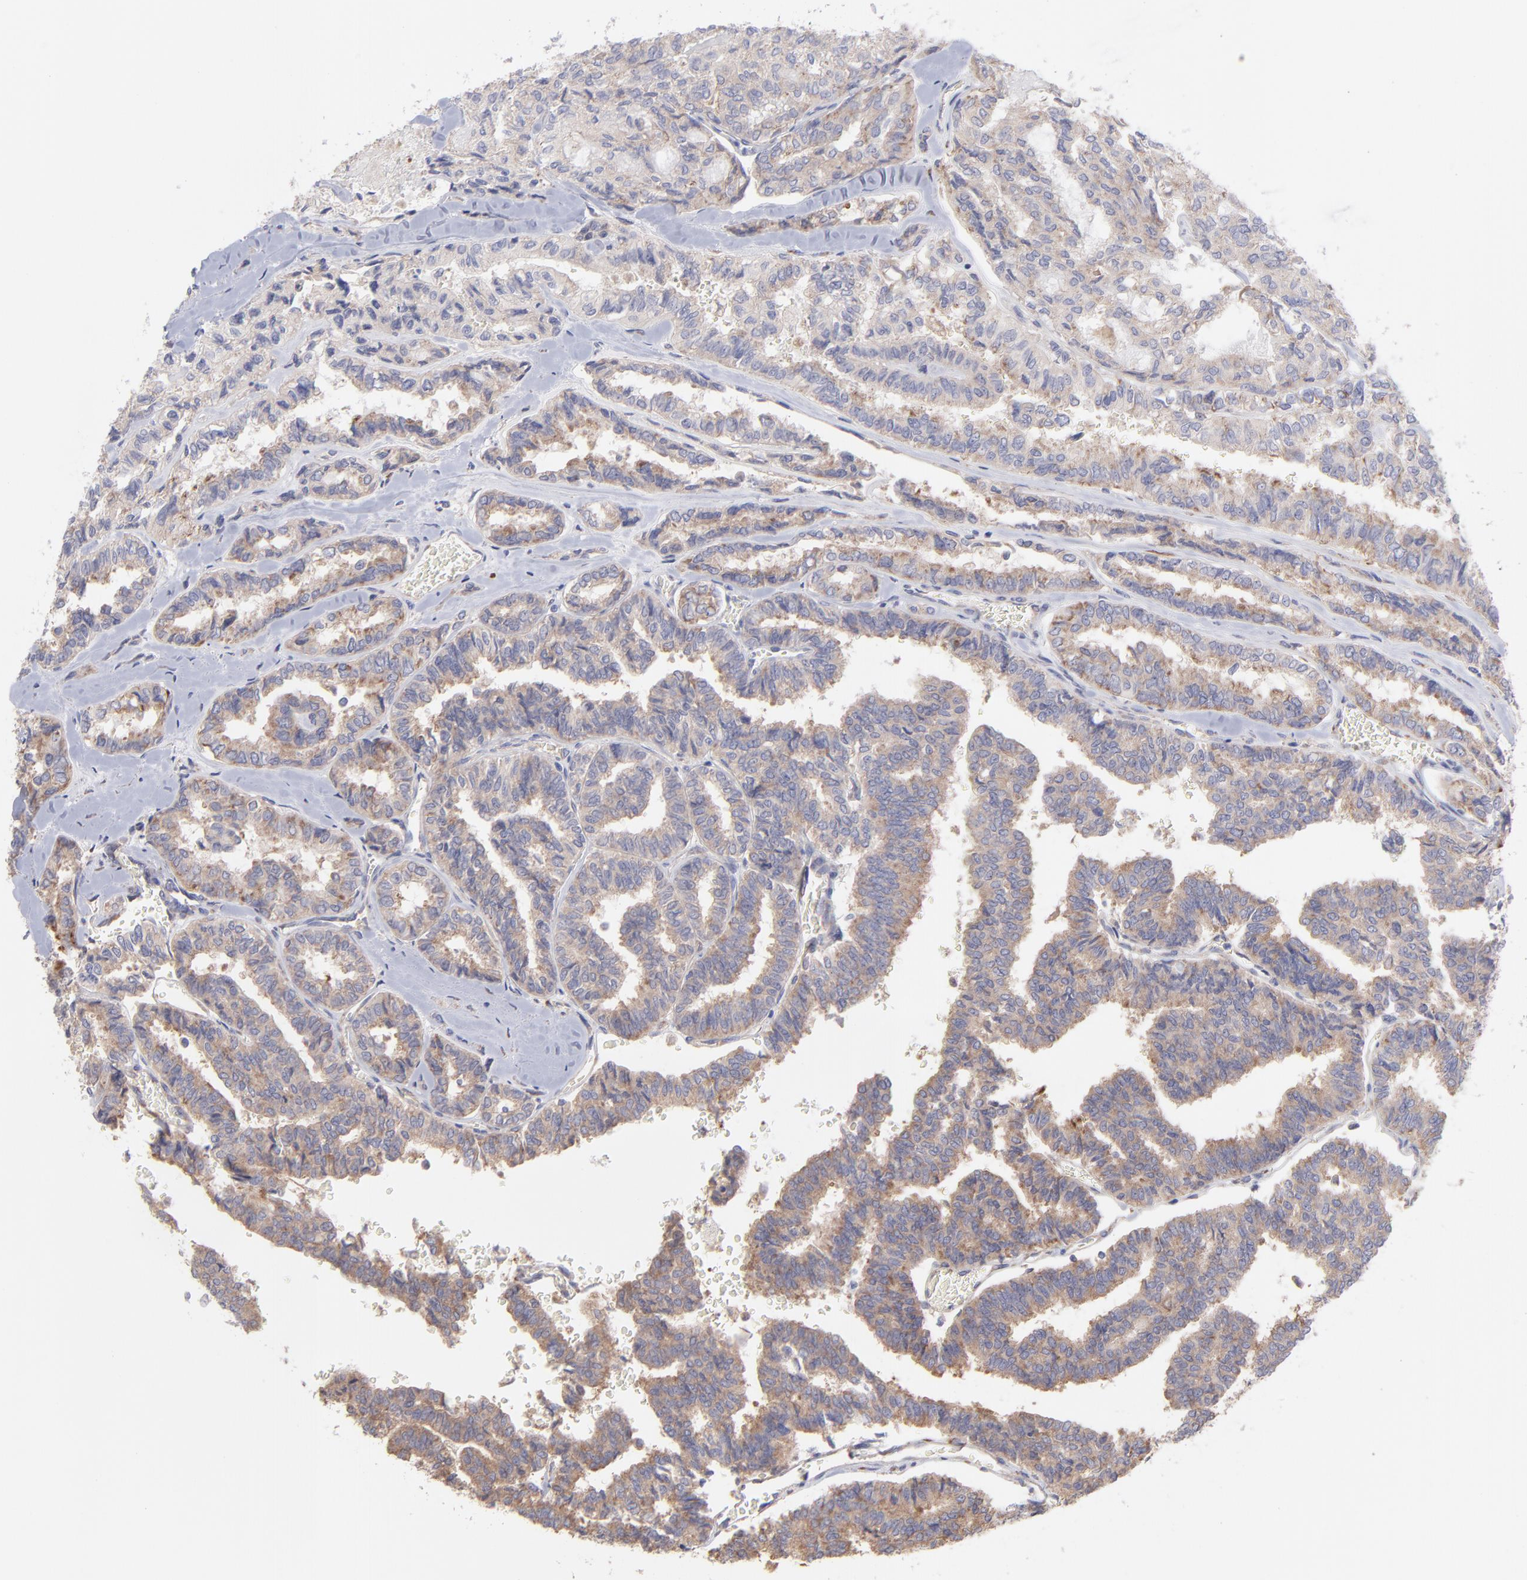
{"staining": {"intensity": "moderate", "quantity": ">75%", "location": "cytoplasmic/membranous"}, "tissue": "thyroid cancer", "cell_type": "Tumor cells", "image_type": "cancer", "snomed": [{"axis": "morphology", "description": "Papillary adenocarcinoma, NOS"}, {"axis": "topography", "description": "Thyroid gland"}], "caption": "Immunohistochemistry (IHC) histopathology image of neoplastic tissue: thyroid papillary adenocarcinoma stained using immunohistochemistry (IHC) demonstrates medium levels of moderate protein expression localized specifically in the cytoplasmic/membranous of tumor cells, appearing as a cytoplasmic/membranous brown color.", "gene": "RPLP0", "patient": {"sex": "female", "age": 35}}